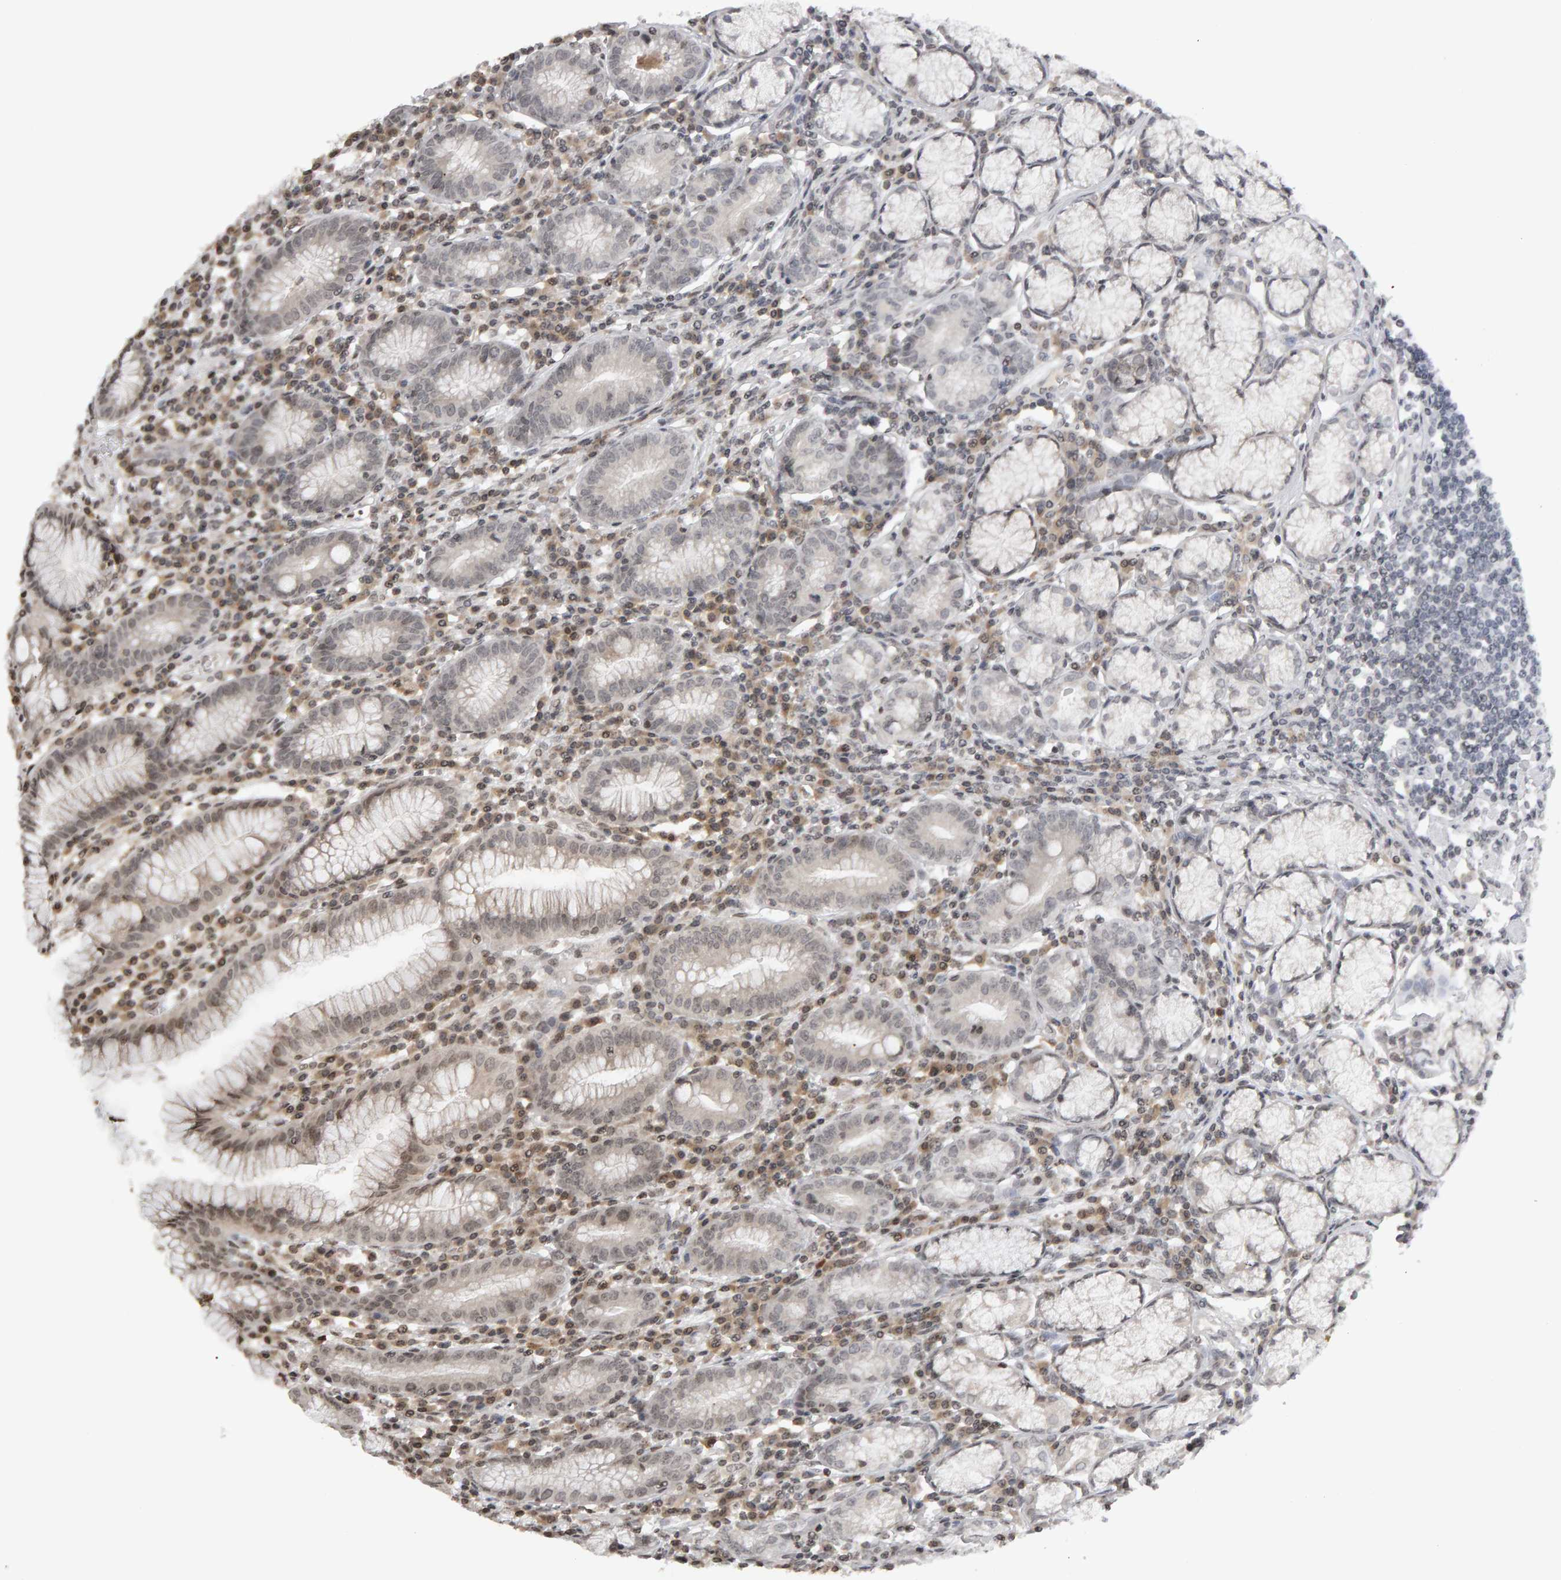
{"staining": {"intensity": "moderate", "quantity": "25%-75%", "location": "cytoplasmic/membranous,nuclear"}, "tissue": "stomach", "cell_type": "Glandular cells", "image_type": "normal", "snomed": [{"axis": "morphology", "description": "Normal tissue, NOS"}, {"axis": "topography", "description": "Stomach"}], "caption": "The photomicrograph reveals staining of normal stomach, revealing moderate cytoplasmic/membranous,nuclear protein staining (brown color) within glandular cells.", "gene": "TRAM1", "patient": {"sex": "male", "age": 55}}